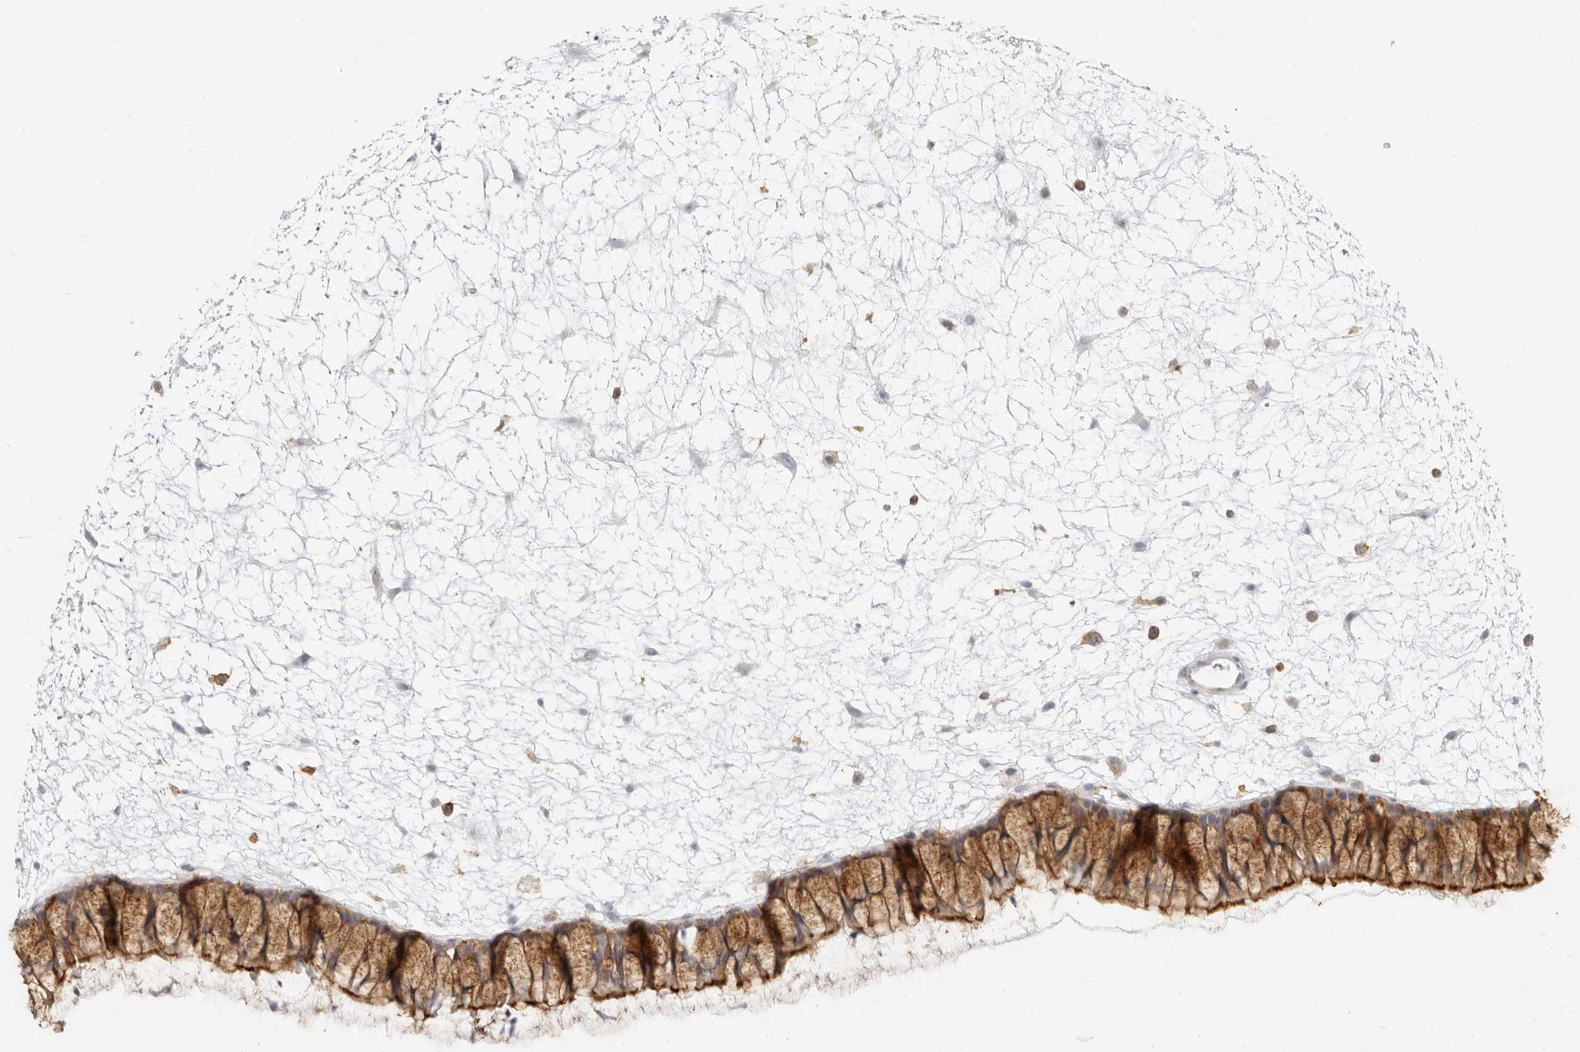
{"staining": {"intensity": "moderate", "quantity": "25%-75%", "location": "cytoplasmic/membranous"}, "tissue": "nasopharynx", "cell_type": "Respiratory epithelial cells", "image_type": "normal", "snomed": [{"axis": "morphology", "description": "Normal tissue, NOS"}, {"axis": "topography", "description": "Nasopharynx"}], "caption": "This histopathology image demonstrates normal nasopharynx stained with immunohistochemistry (IHC) to label a protein in brown. The cytoplasmic/membranous of respiratory epithelial cells show moderate positivity for the protein. Nuclei are counter-stained blue.", "gene": "NIBAN1", "patient": {"sex": "male", "age": 64}}